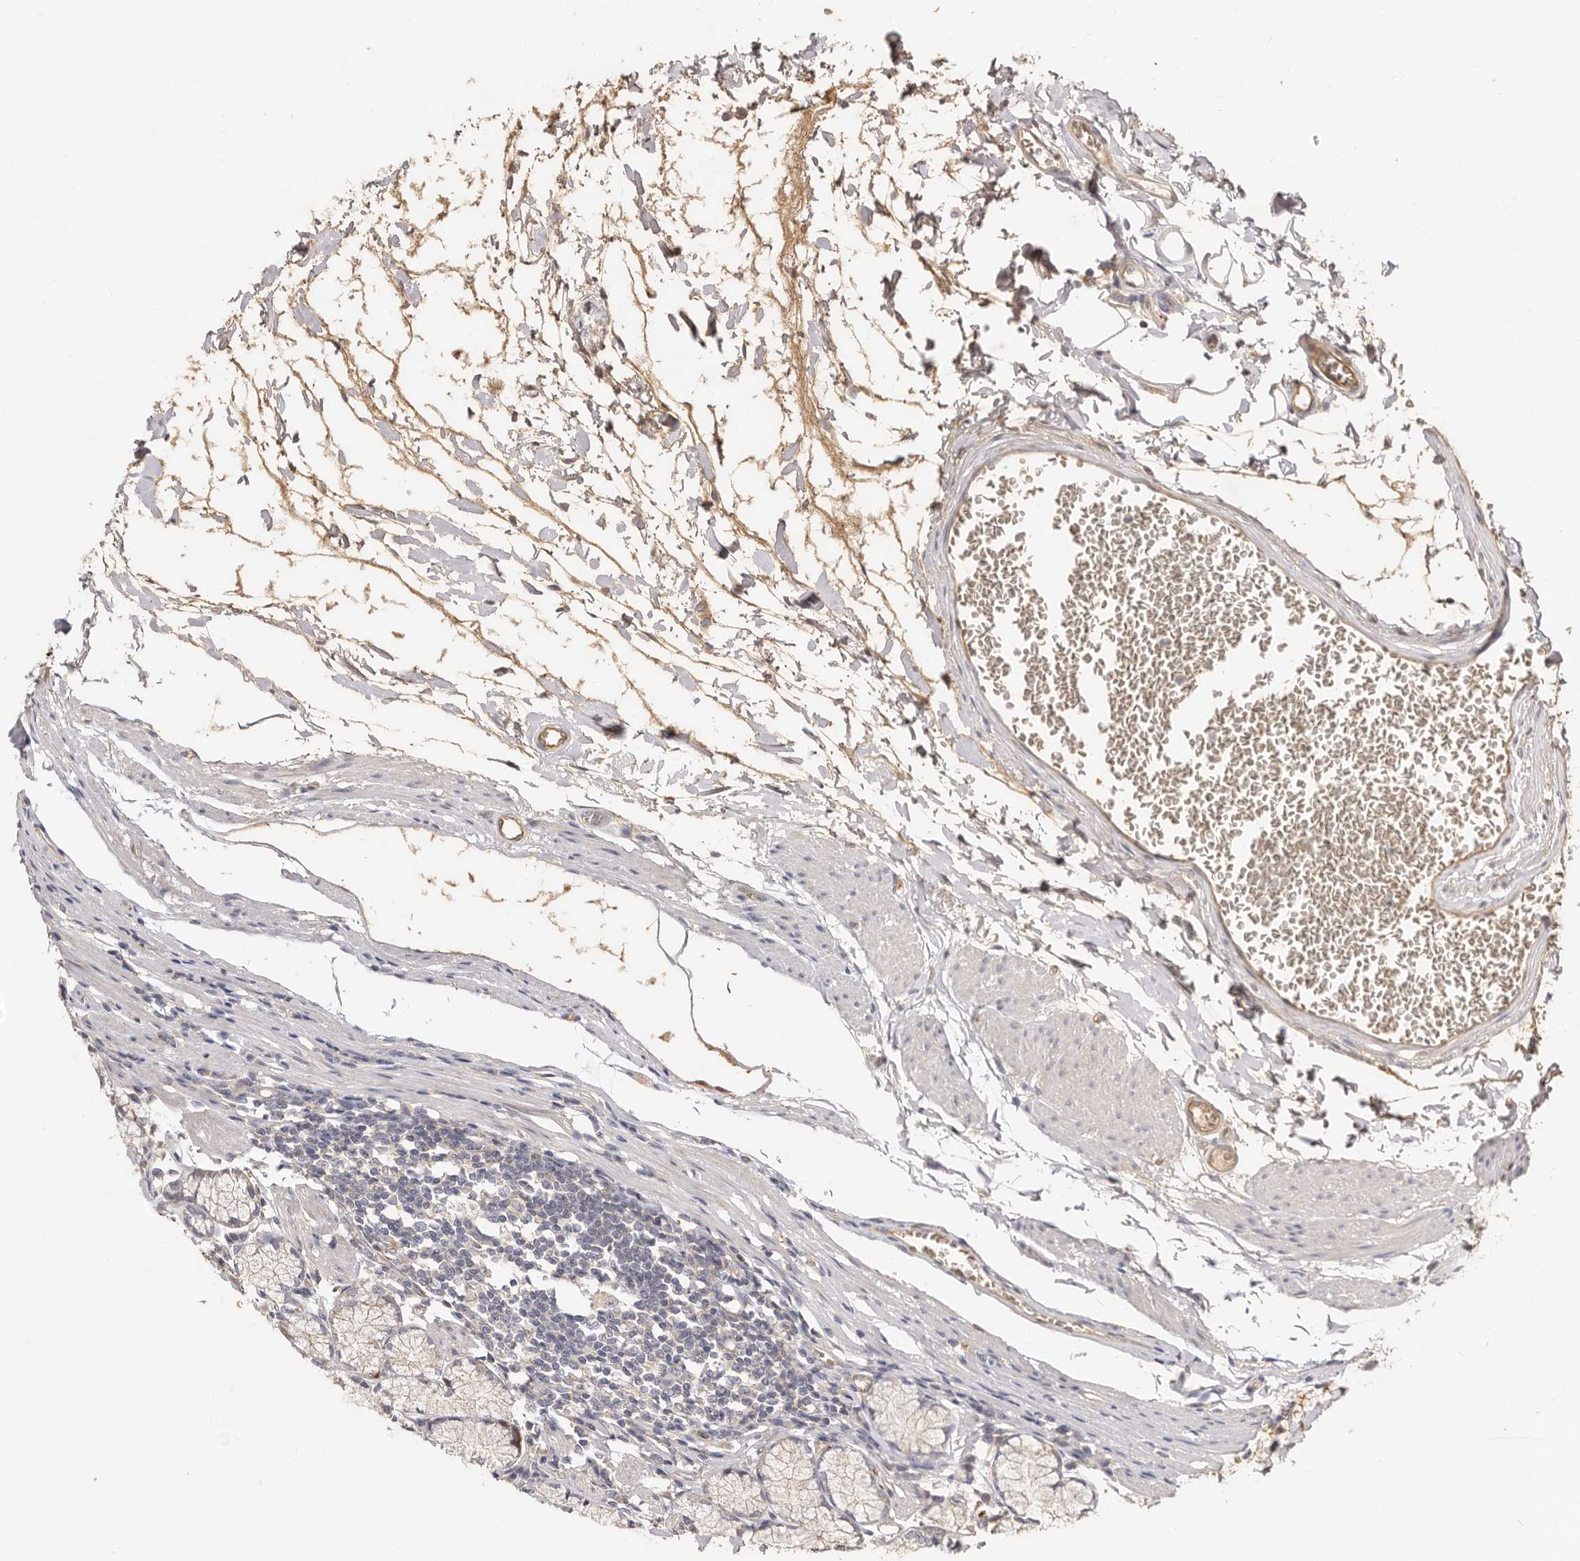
{"staining": {"intensity": "moderate", "quantity": ">75%", "location": "cytoplasmic/membranous"}, "tissue": "stomach", "cell_type": "Glandular cells", "image_type": "normal", "snomed": [{"axis": "morphology", "description": "Normal tissue, NOS"}, {"axis": "topography", "description": "Stomach"}], "caption": "Protein expression analysis of normal stomach reveals moderate cytoplasmic/membranous positivity in approximately >75% of glandular cells. The staining was performed using DAB, with brown indicating positive protein expression. Nuclei are stained blue with hematoxylin.", "gene": "ADAMTS9", "patient": {"sex": "male", "age": 55}}